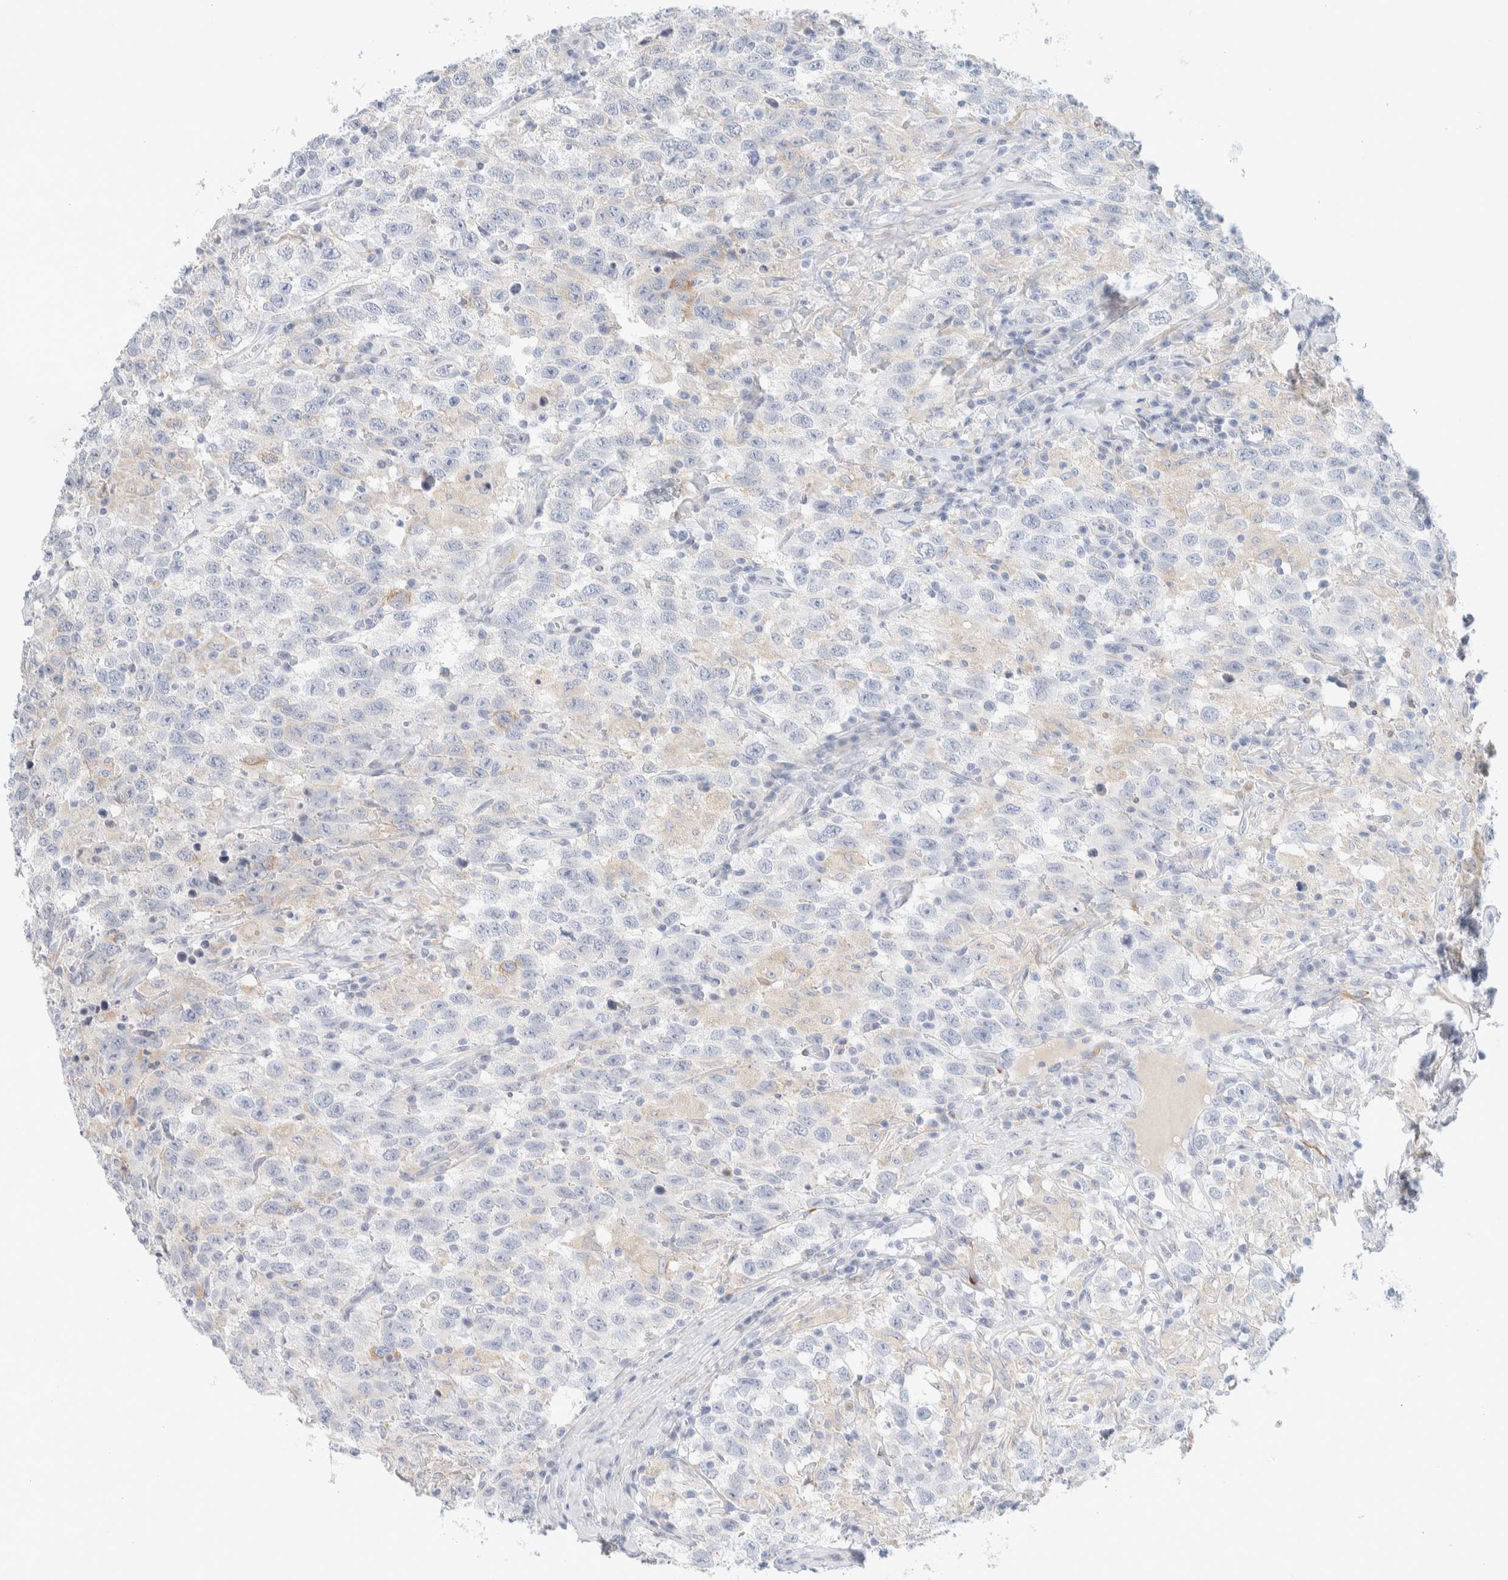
{"staining": {"intensity": "negative", "quantity": "none", "location": "none"}, "tissue": "testis cancer", "cell_type": "Tumor cells", "image_type": "cancer", "snomed": [{"axis": "morphology", "description": "Seminoma, NOS"}, {"axis": "topography", "description": "Testis"}], "caption": "IHC of seminoma (testis) reveals no staining in tumor cells.", "gene": "ATCAY", "patient": {"sex": "male", "age": 41}}